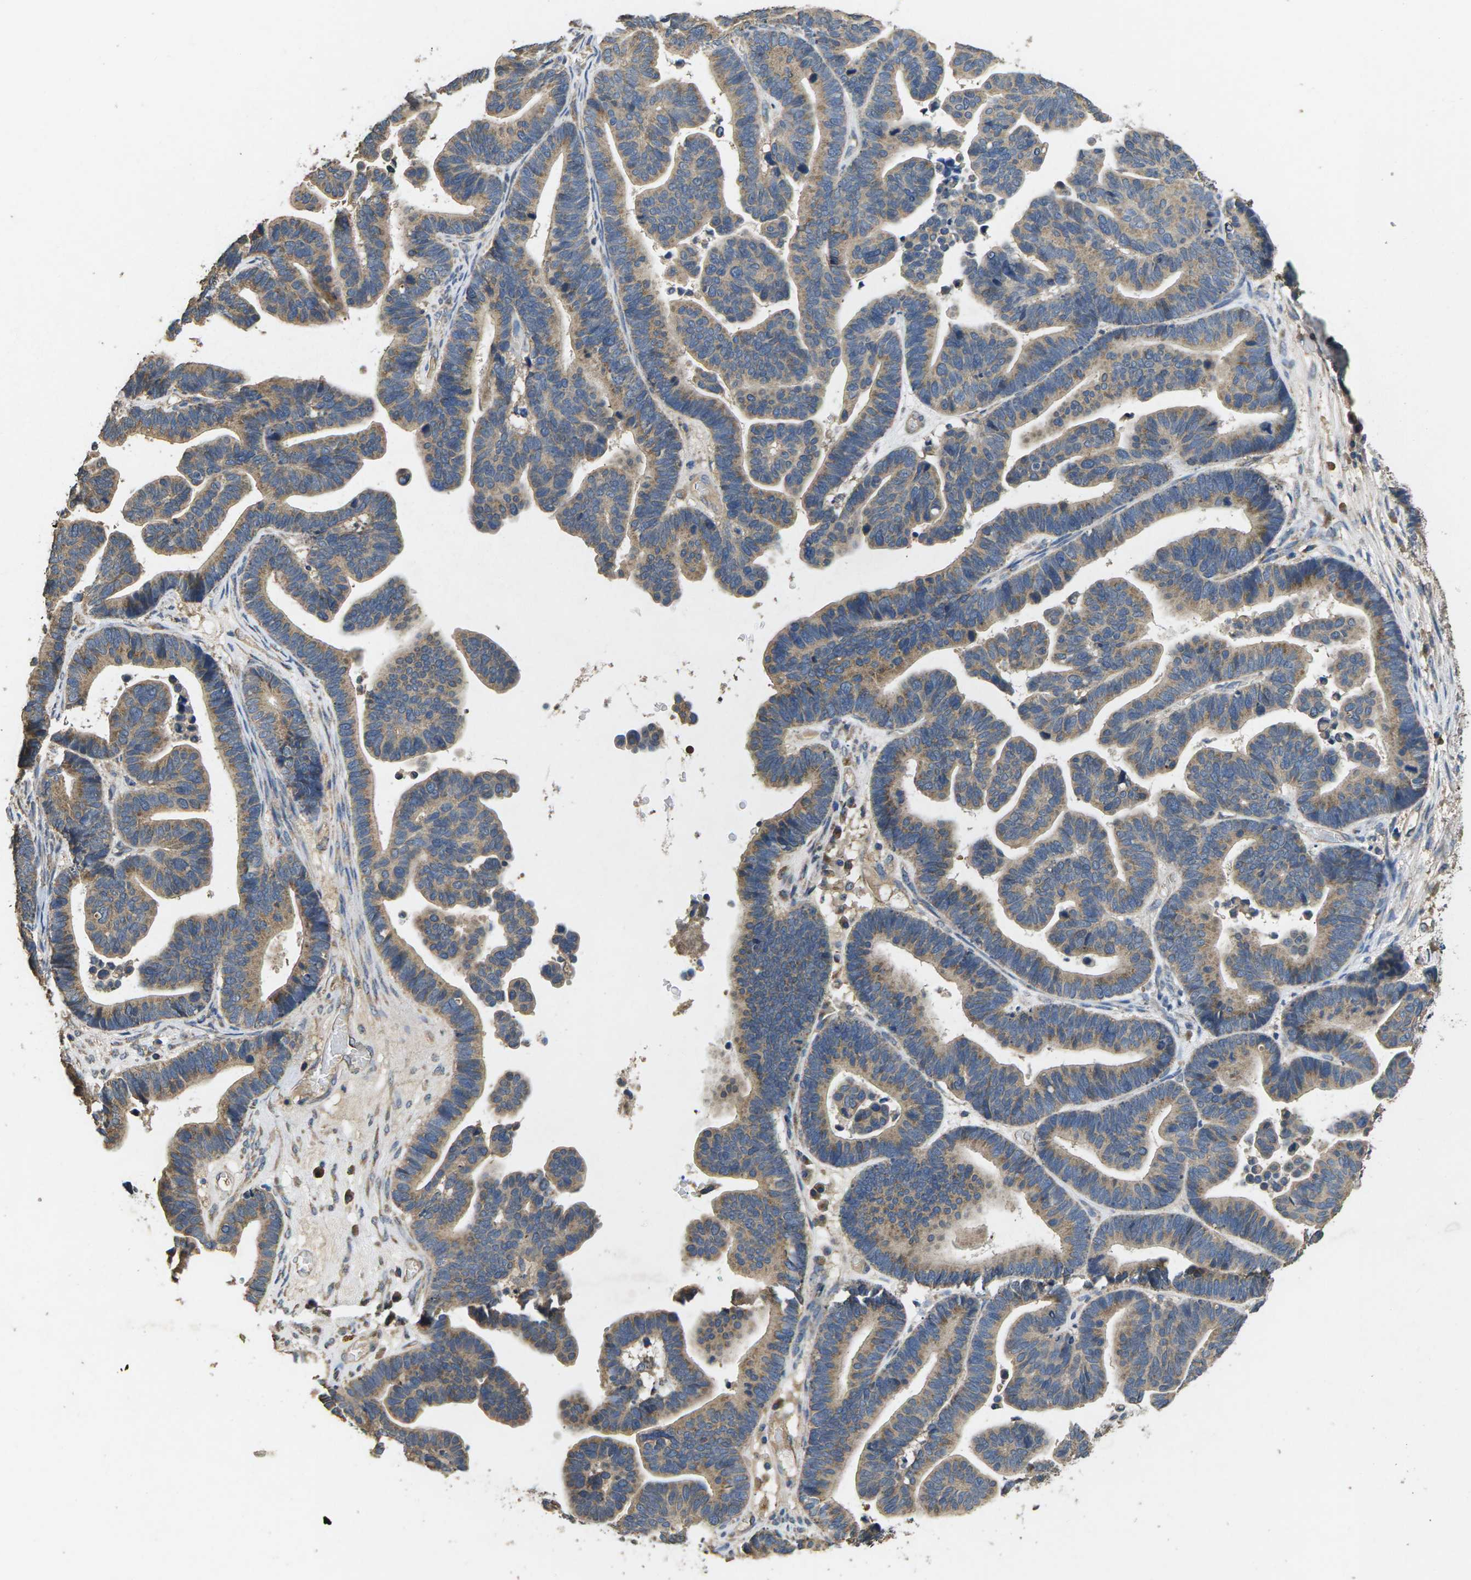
{"staining": {"intensity": "weak", "quantity": "25%-75%", "location": "cytoplasmic/membranous"}, "tissue": "ovarian cancer", "cell_type": "Tumor cells", "image_type": "cancer", "snomed": [{"axis": "morphology", "description": "Cystadenocarcinoma, serous, NOS"}, {"axis": "topography", "description": "Ovary"}], "caption": "Immunohistochemical staining of ovarian serous cystadenocarcinoma reveals low levels of weak cytoplasmic/membranous expression in approximately 25%-75% of tumor cells. The protein of interest is shown in brown color, while the nuclei are stained blue.", "gene": "B4GAT1", "patient": {"sex": "female", "age": 56}}